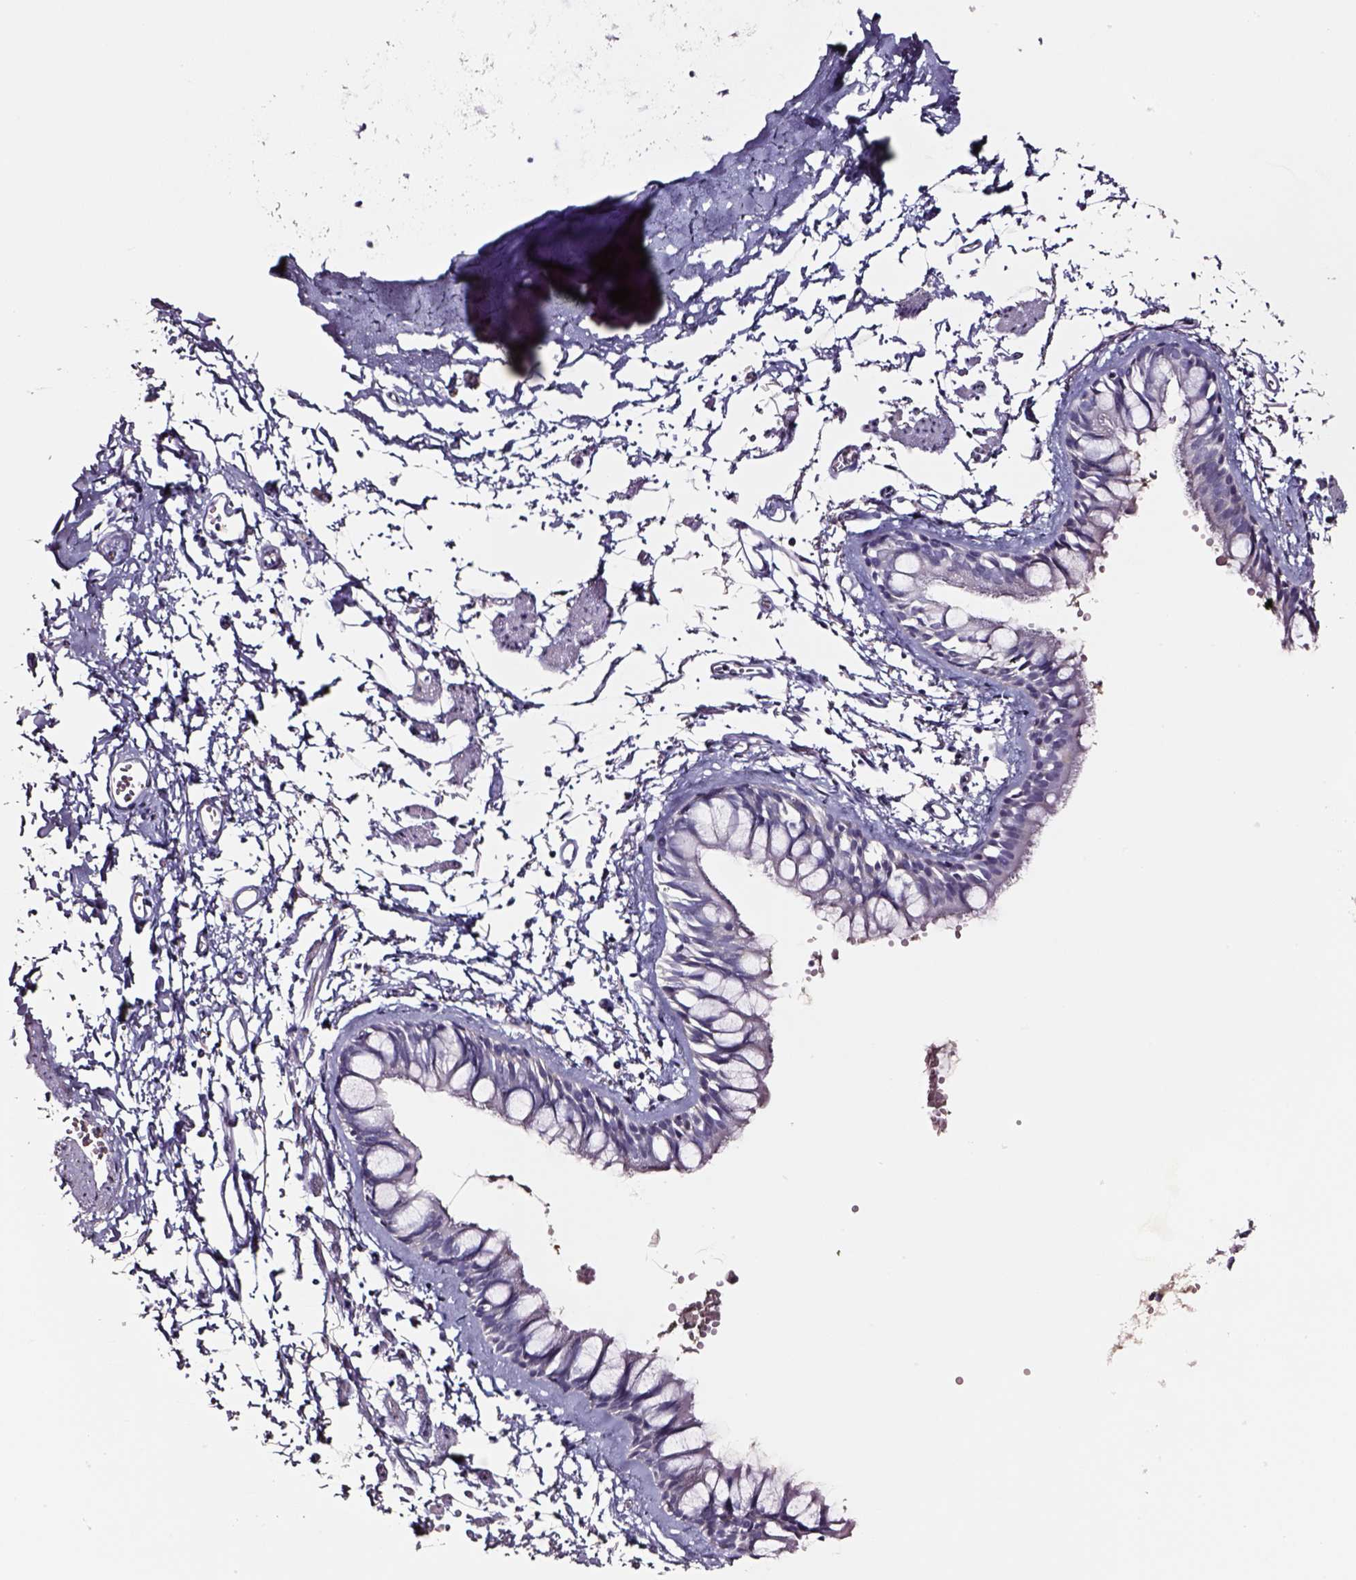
{"staining": {"intensity": "negative", "quantity": "none", "location": "none"}, "tissue": "bronchus", "cell_type": "Respiratory epithelial cells", "image_type": "normal", "snomed": [{"axis": "morphology", "description": "Normal tissue, NOS"}, {"axis": "topography", "description": "Cartilage tissue"}, {"axis": "topography", "description": "Bronchus"}], "caption": "Immunohistochemical staining of benign human bronchus reveals no significant staining in respiratory epithelial cells.", "gene": "SMIM17", "patient": {"sex": "female", "age": 59}}